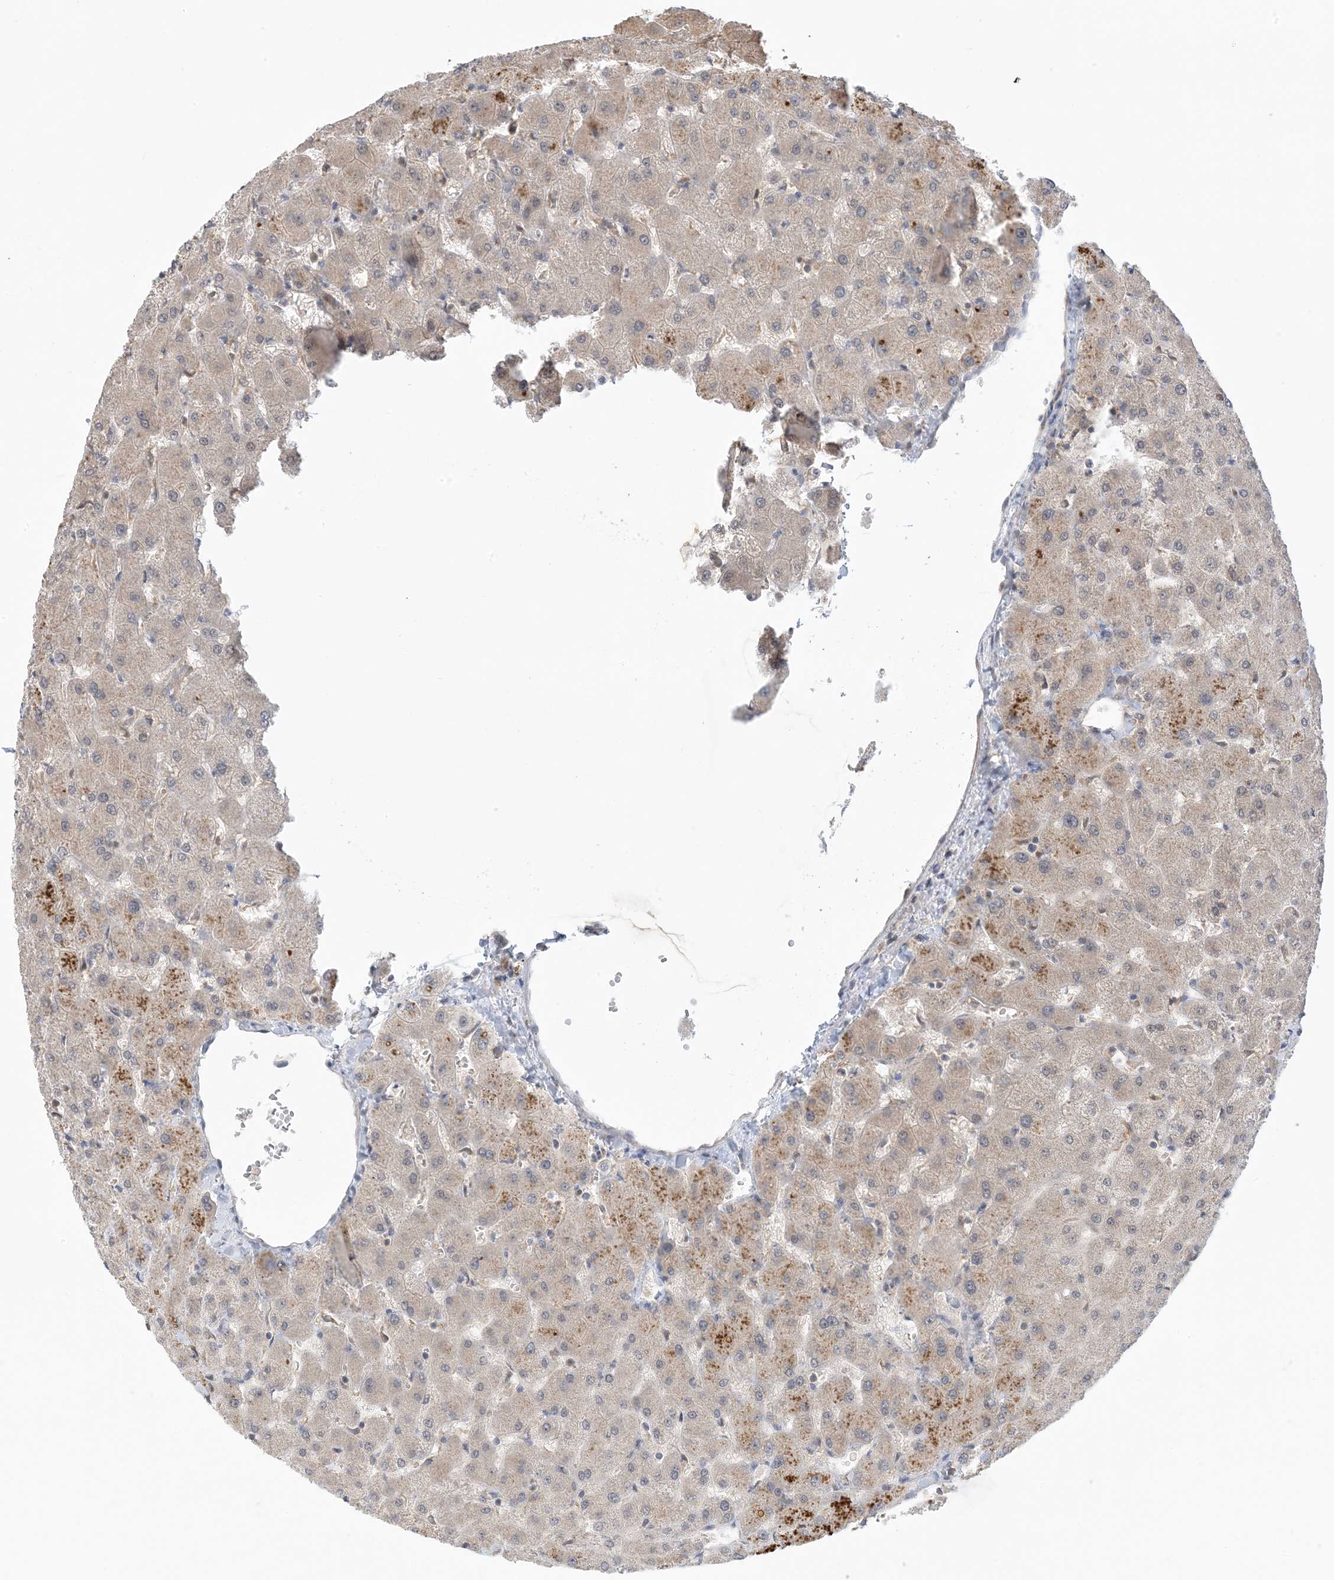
{"staining": {"intensity": "negative", "quantity": "none", "location": "none"}, "tissue": "liver", "cell_type": "Cholangiocytes", "image_type": "normal", "snomed": [{"axis": "morphology", "description": "Normal tissue, NOS"}, {"axis": "topography", "description": "Liver"}], "caption": "This photomicrograph is of unremarkable liver stained with immunohistochemistry (IHC) to label a protein in brown with the nuclei are counter-stained blue. There is no expression in cholangiocytes.", "gene": "WDR26", "patient": {"sex": "female", "age": 63}}